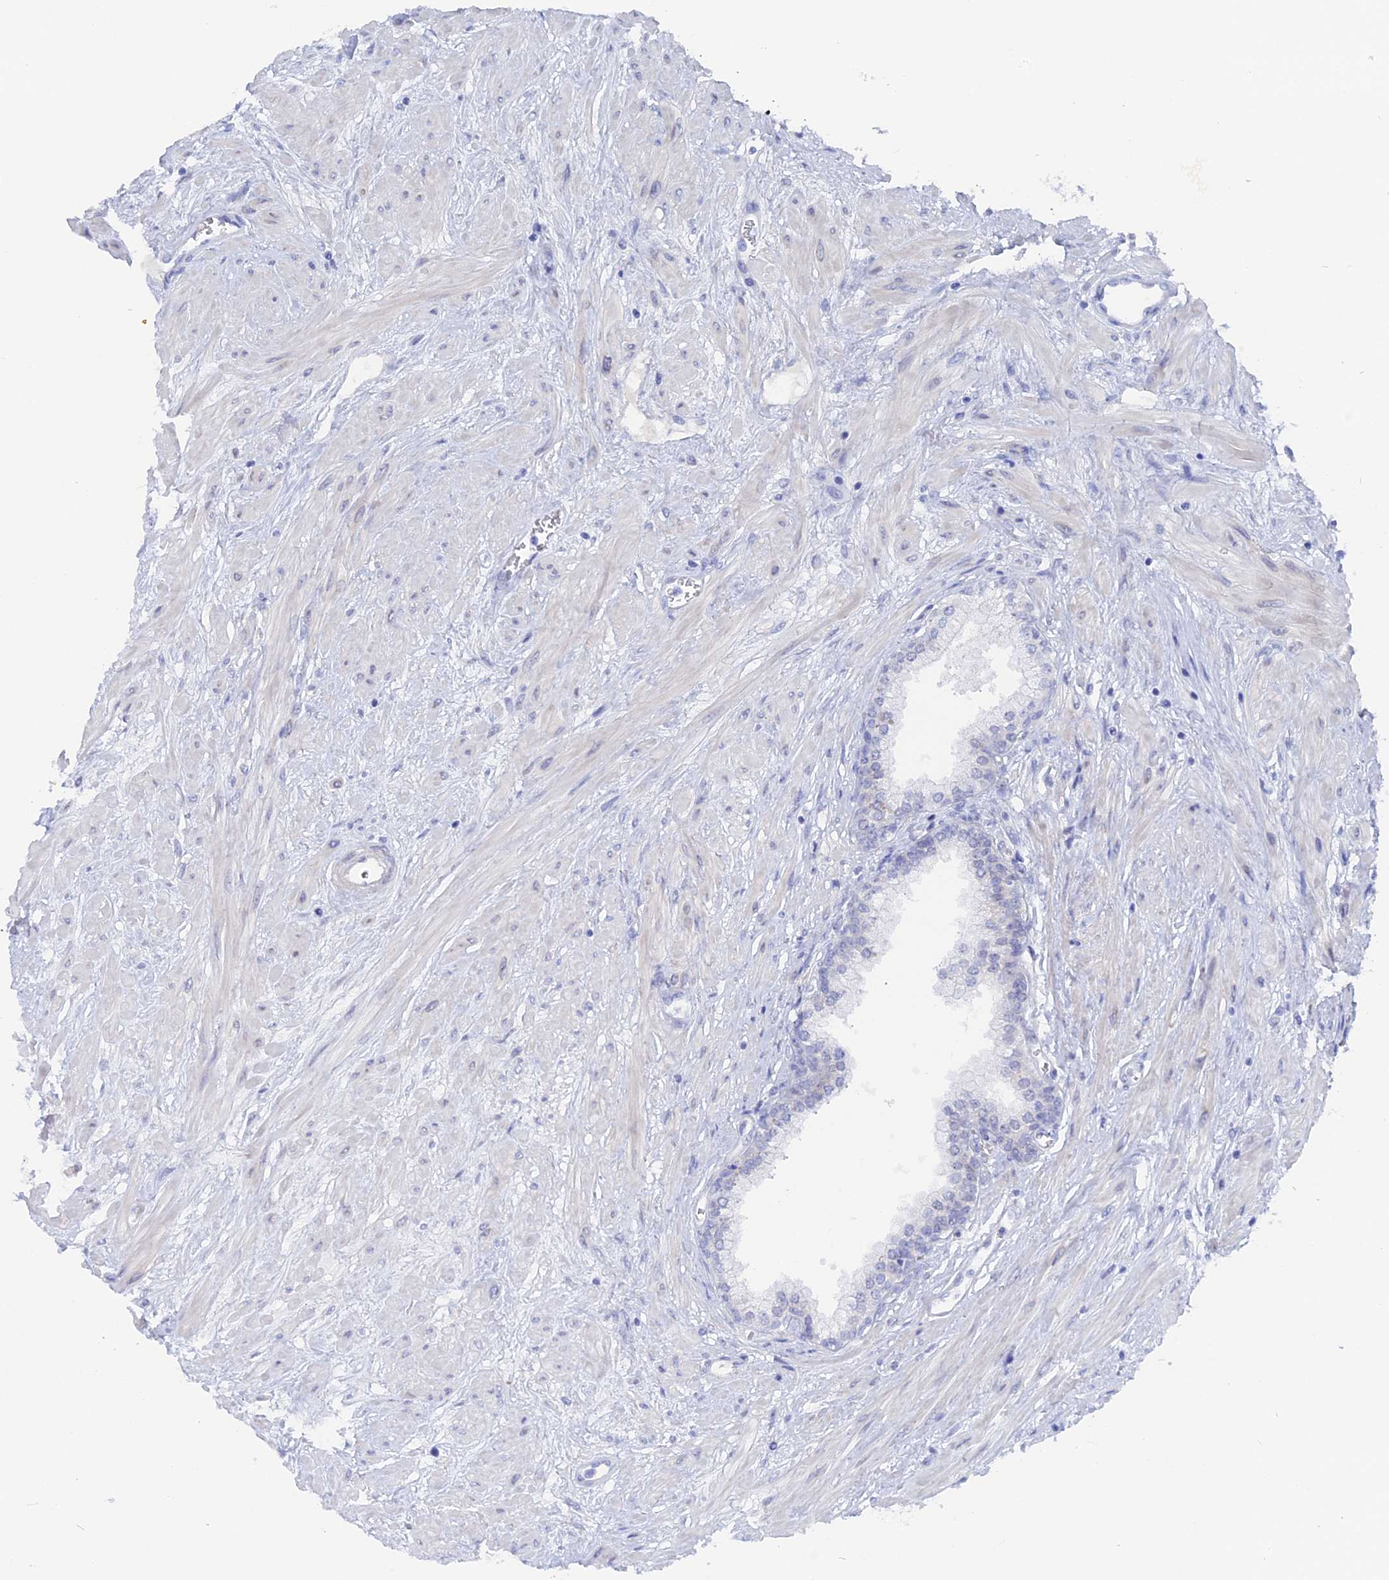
{"staining": {"intensity": "negative", "quantity": "none", "location": "none"}, "tissue": "prostate", "cell_type": "Glandular cells", "image_type": "normal", "snomed": [{"axis": "morphology", "description": "Normal tissue, NOS"}, {"axis": "topography", "description": "Prostate"}], "caption": "There is no significant staining in glandular cells of prostate.", "gene": "DACT3", "patient": {"sex": "male", "age": 60}}